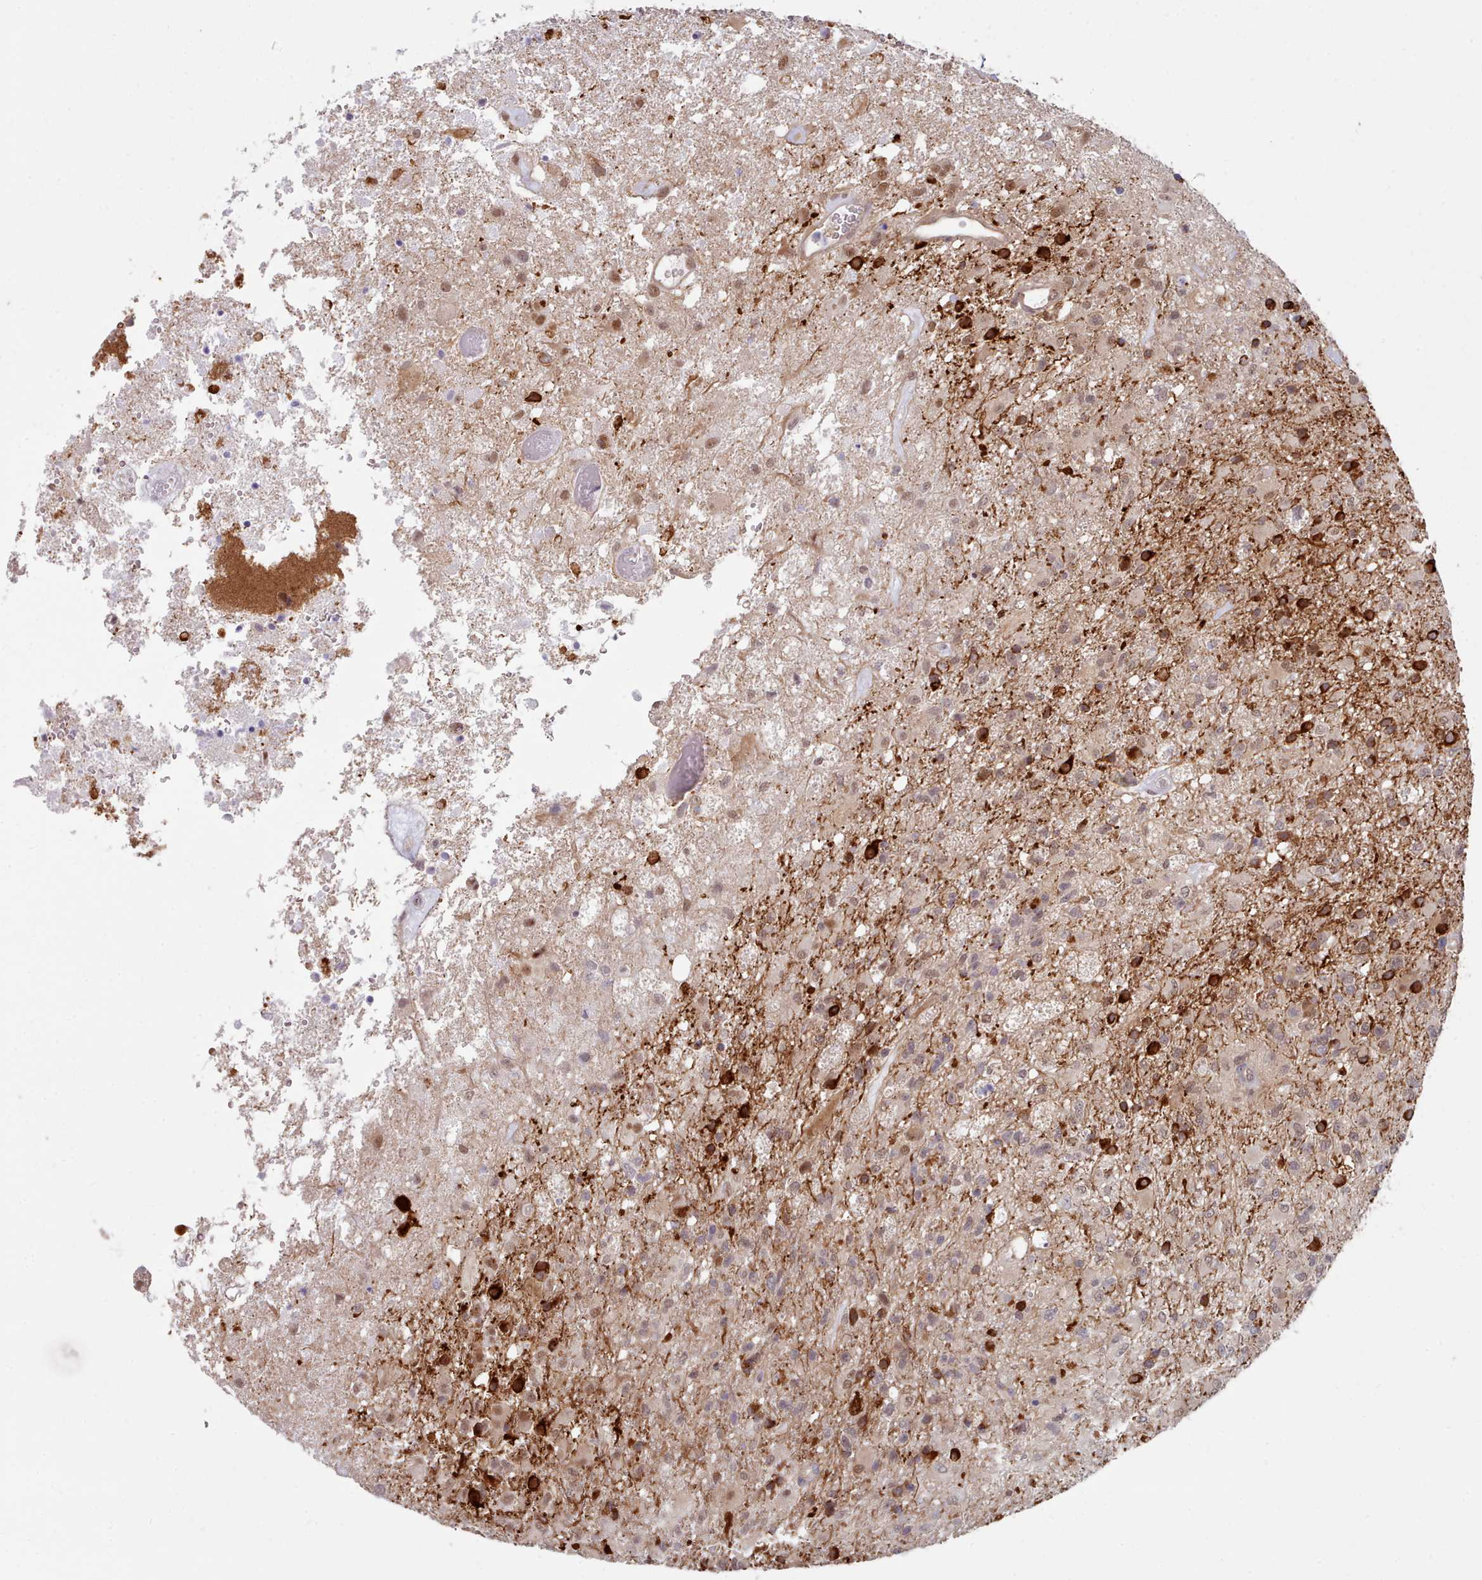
{"staining": {"intensity": "weak", "quantity": "<25%", "location": "nuclear"}, "tissue": "glioma", "cell_type": "Tumor cells", "image_type": "cancer", "snomed": [{"axis": "morphology", "description": "Glioma, malignant, High grade"}, {"axis": "topography", "description": "Brain"}], "caption": "This histopathology image is of glioma stained with immunohistochemistry (IHC) to label a protein in brown with the nuclei are counter-stained blue. There is no positivity in tumor cells.", "gene": "CES3", "patient": {"sex": "female", "age": 74}}